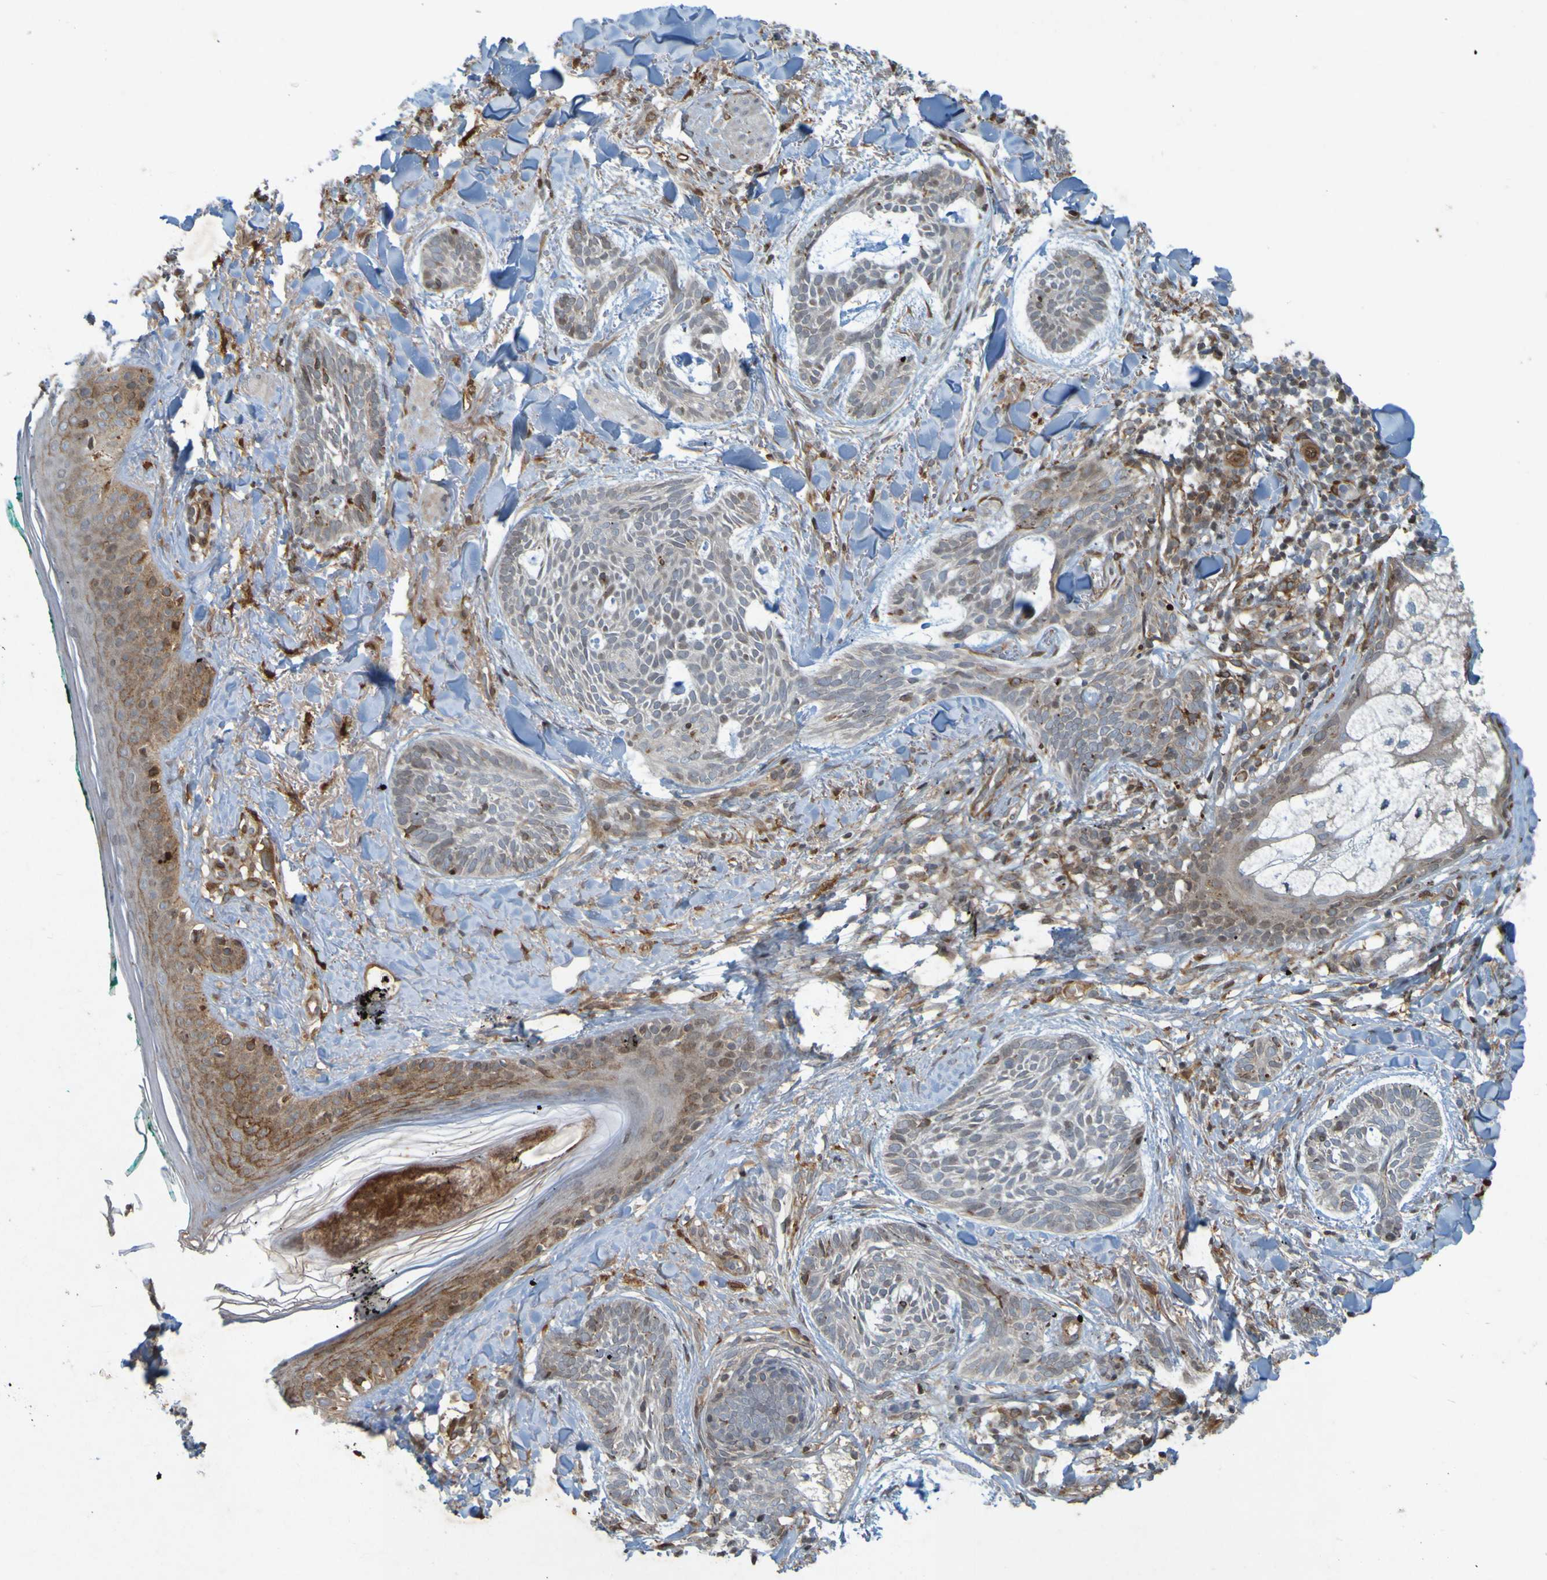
{"staining": {"intensity": "negative", "quantity": "none", "location": "none"}, "tissue": "skin cancer", "cell_type": "Tumor cells", "image_type": "cancer", "snomed": [{"axis": "morphology", "description": "Basal cell carcinoma"}, {"axis": "topography", "description": "Skin"}], "caption": "This image is of skin cancer stained with IHC to label a protein in brown with the nuclei are counter-stained blue. There is no positivity in tumor cells.", "gene": "GUCY1A1", "patient": {"sex": "male", "age": 43}}